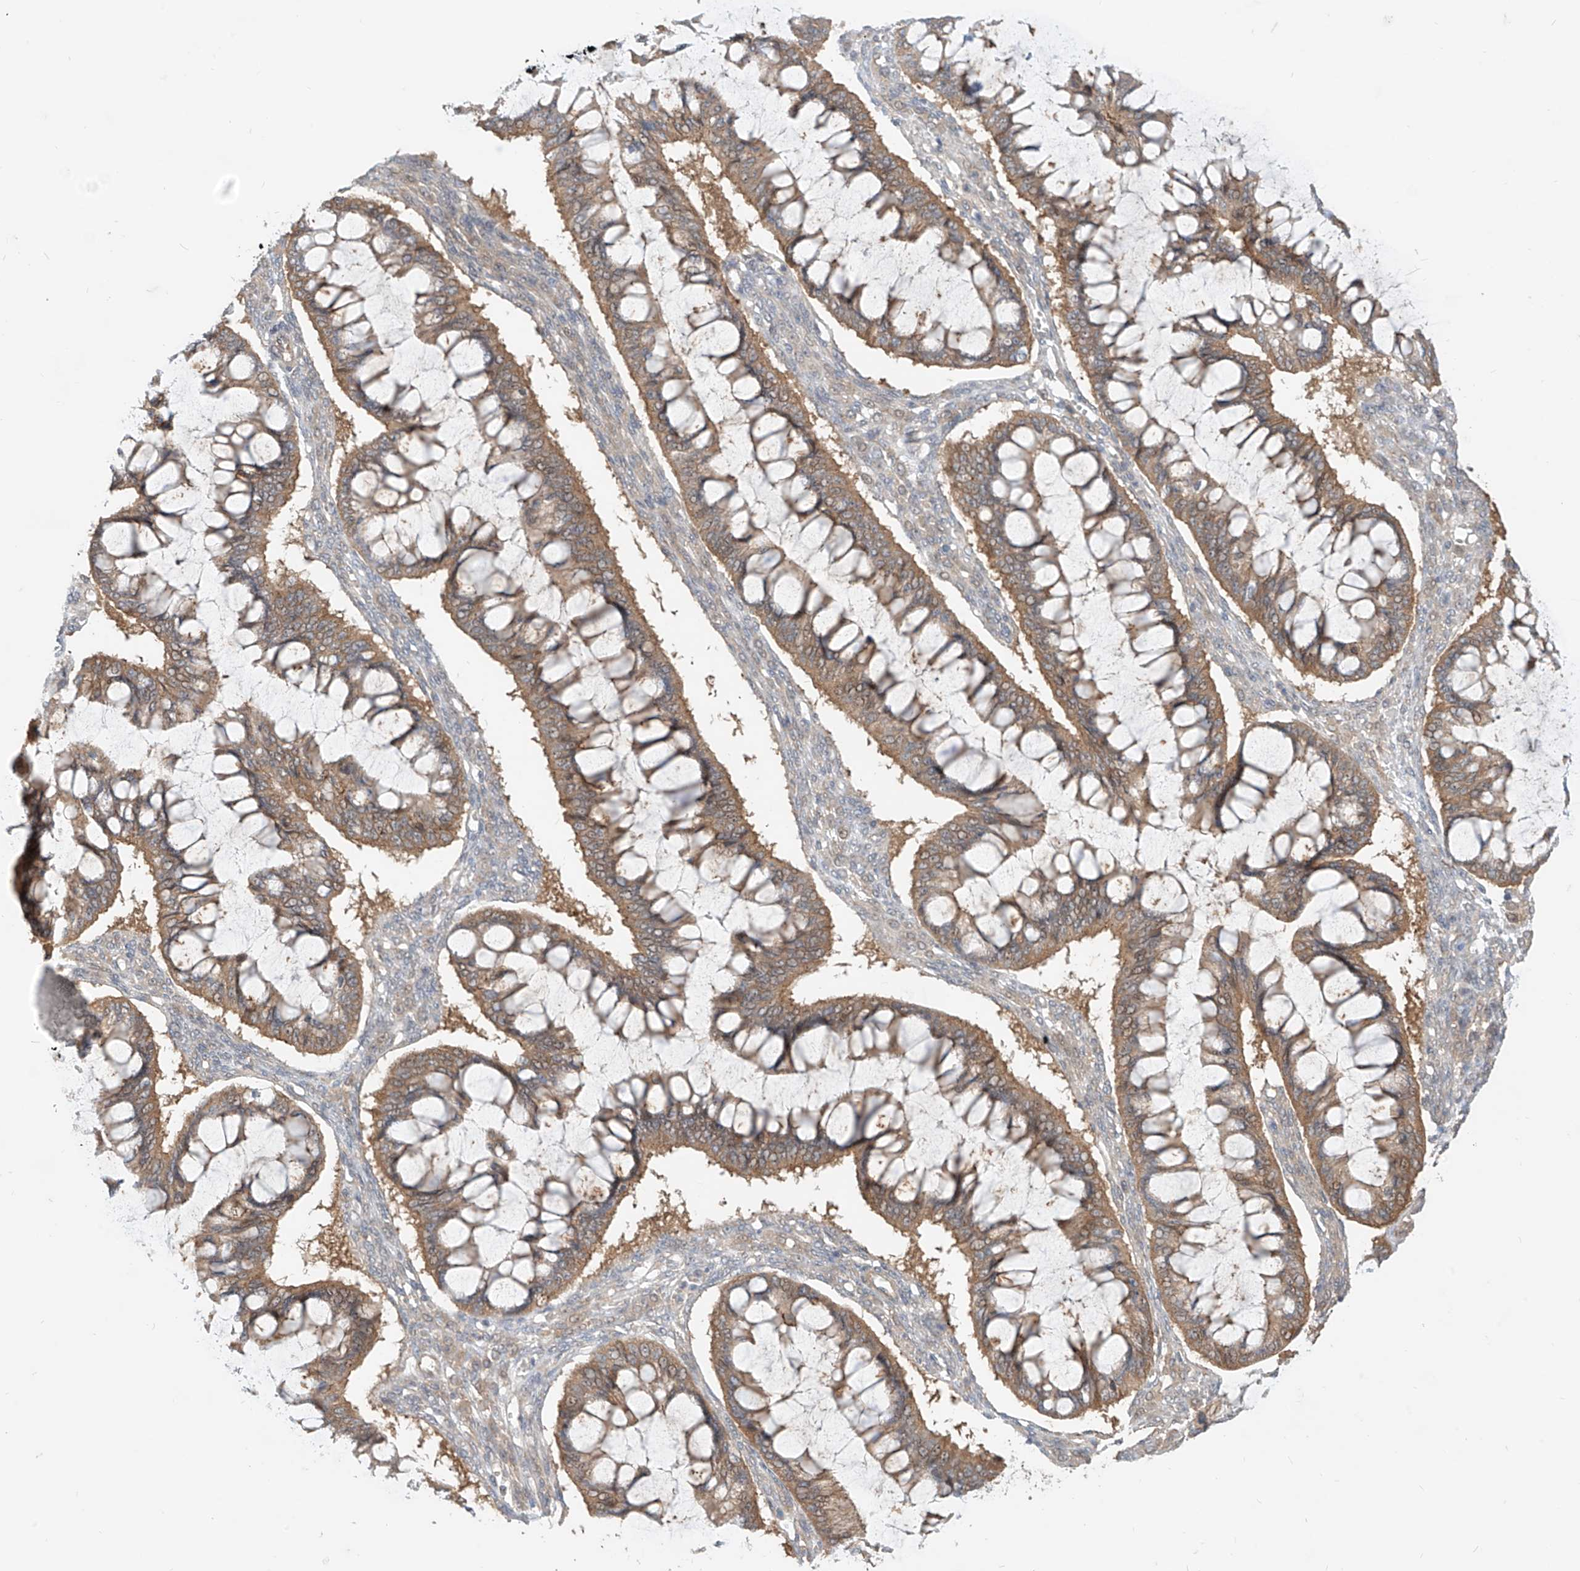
{"staining": {"intensity": "moderate", "quantity": ">75%", "location": "cytoplasmic/membranous"}, "tissue": "ovarian cancer", "cell_type": "Tumor cells", "image_type": "cancer", "snomed": [{"axis": "morphology", "description": "Cystadenocarcinoma, mucinous, NOS"}, {"axis": "topography", "description": "Ovary"}], "caption": "Tumor cells exhibit medium levels of moderate cytoplasmic/membranous staining in approximately >75% of cells in human ovarian cancer.", "gene": "MTUS2", "patient": {"sex": "female", "age": 73}}